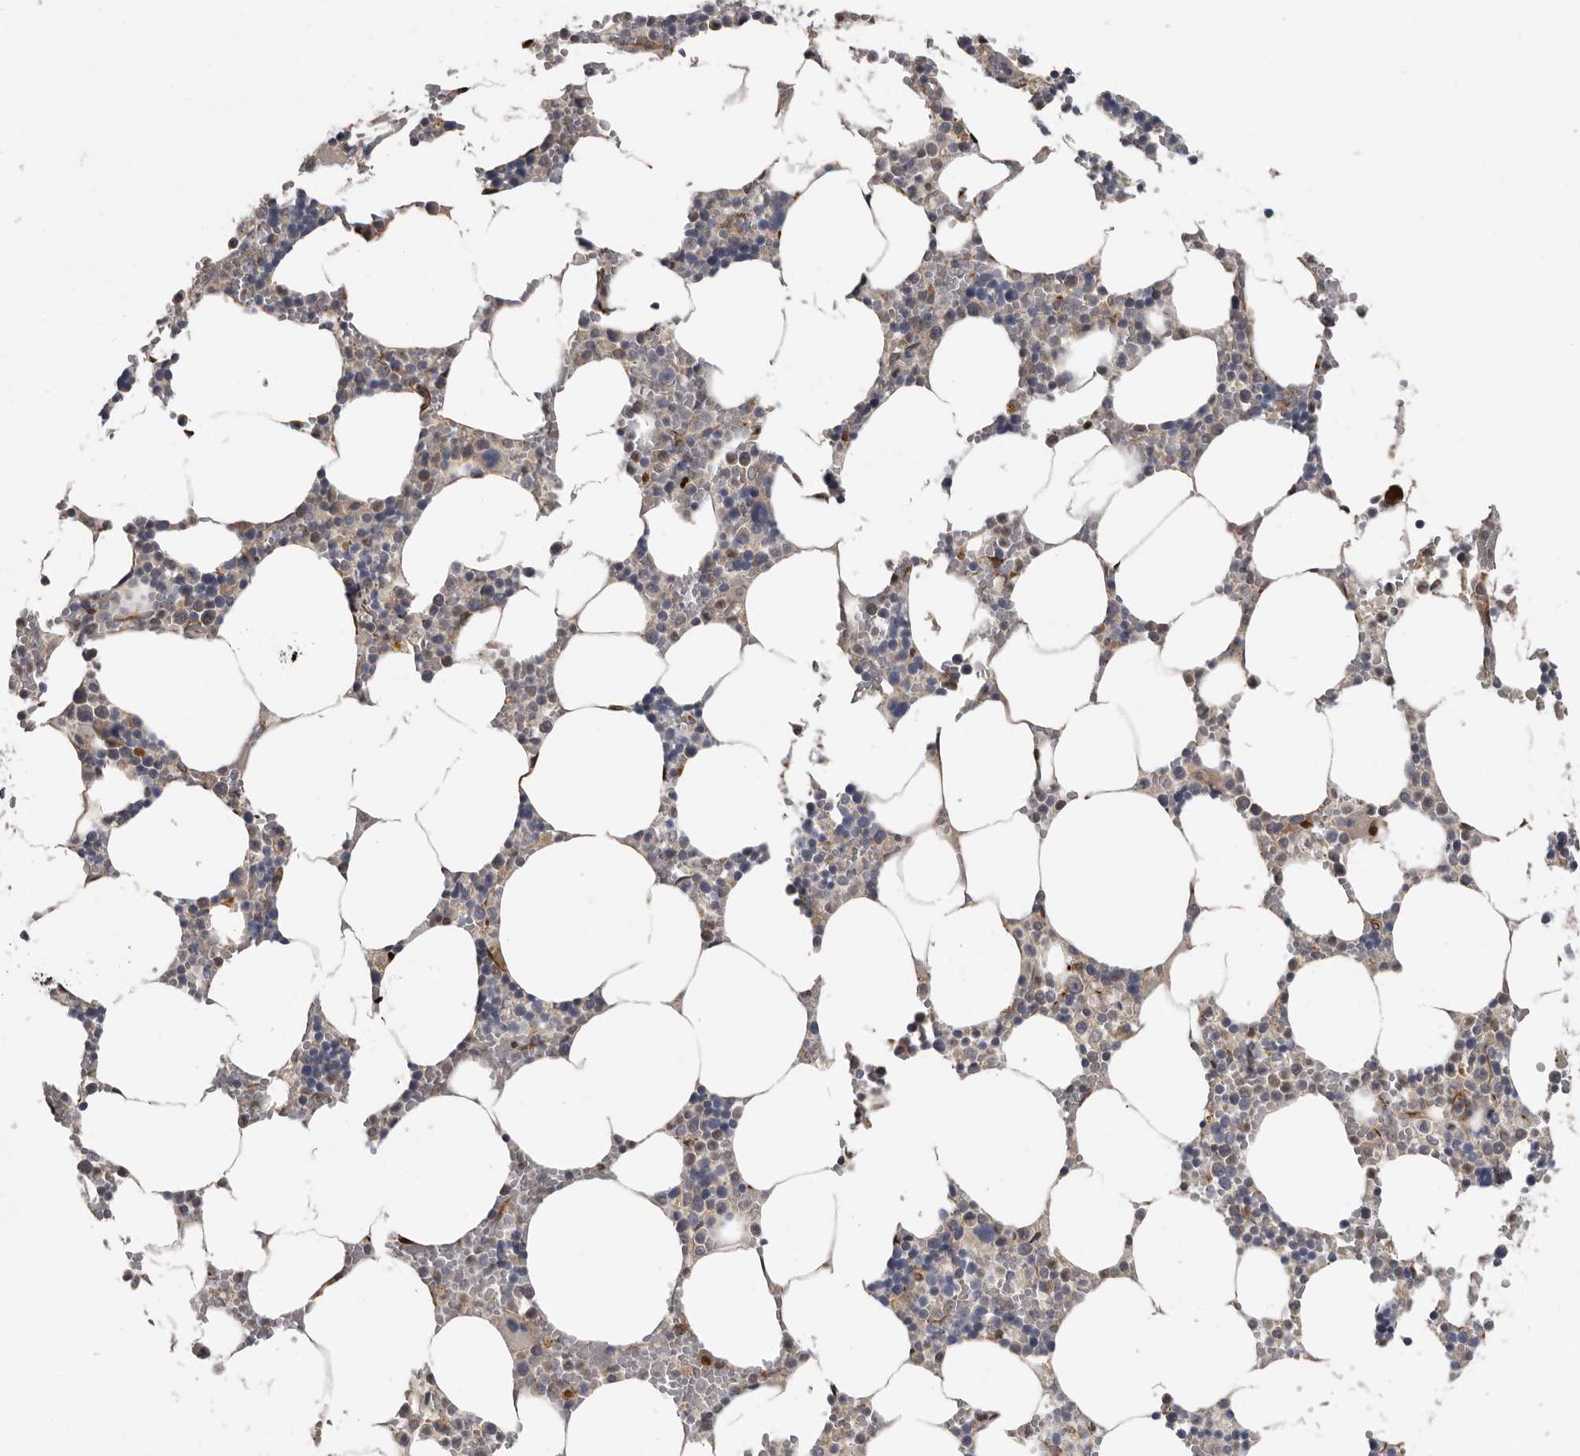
{"staining": {"intensity": "moderate", "quantity": "<25%", "location": "cytoplasmic/membranous"}, "tissue": "bone marrow", "cell_type": "Hematopoietic cells", "image_type": "normal", "snomed": [{"axis": "morphology", "description": "Normal tissue, NOS"}, {"axis": "topography", "description": "Bone marrow"}], "caption": "Immunohistochemical staining of benign bone marrow demonstrates low levels of moderate cytoplasmic/membranous staining in approximately <25% of hematopoietic cells. (IHC, brightfield microscopy, high magnification).", "gene": "MTF1", "patient": {"sex": "male", "age": 70}}